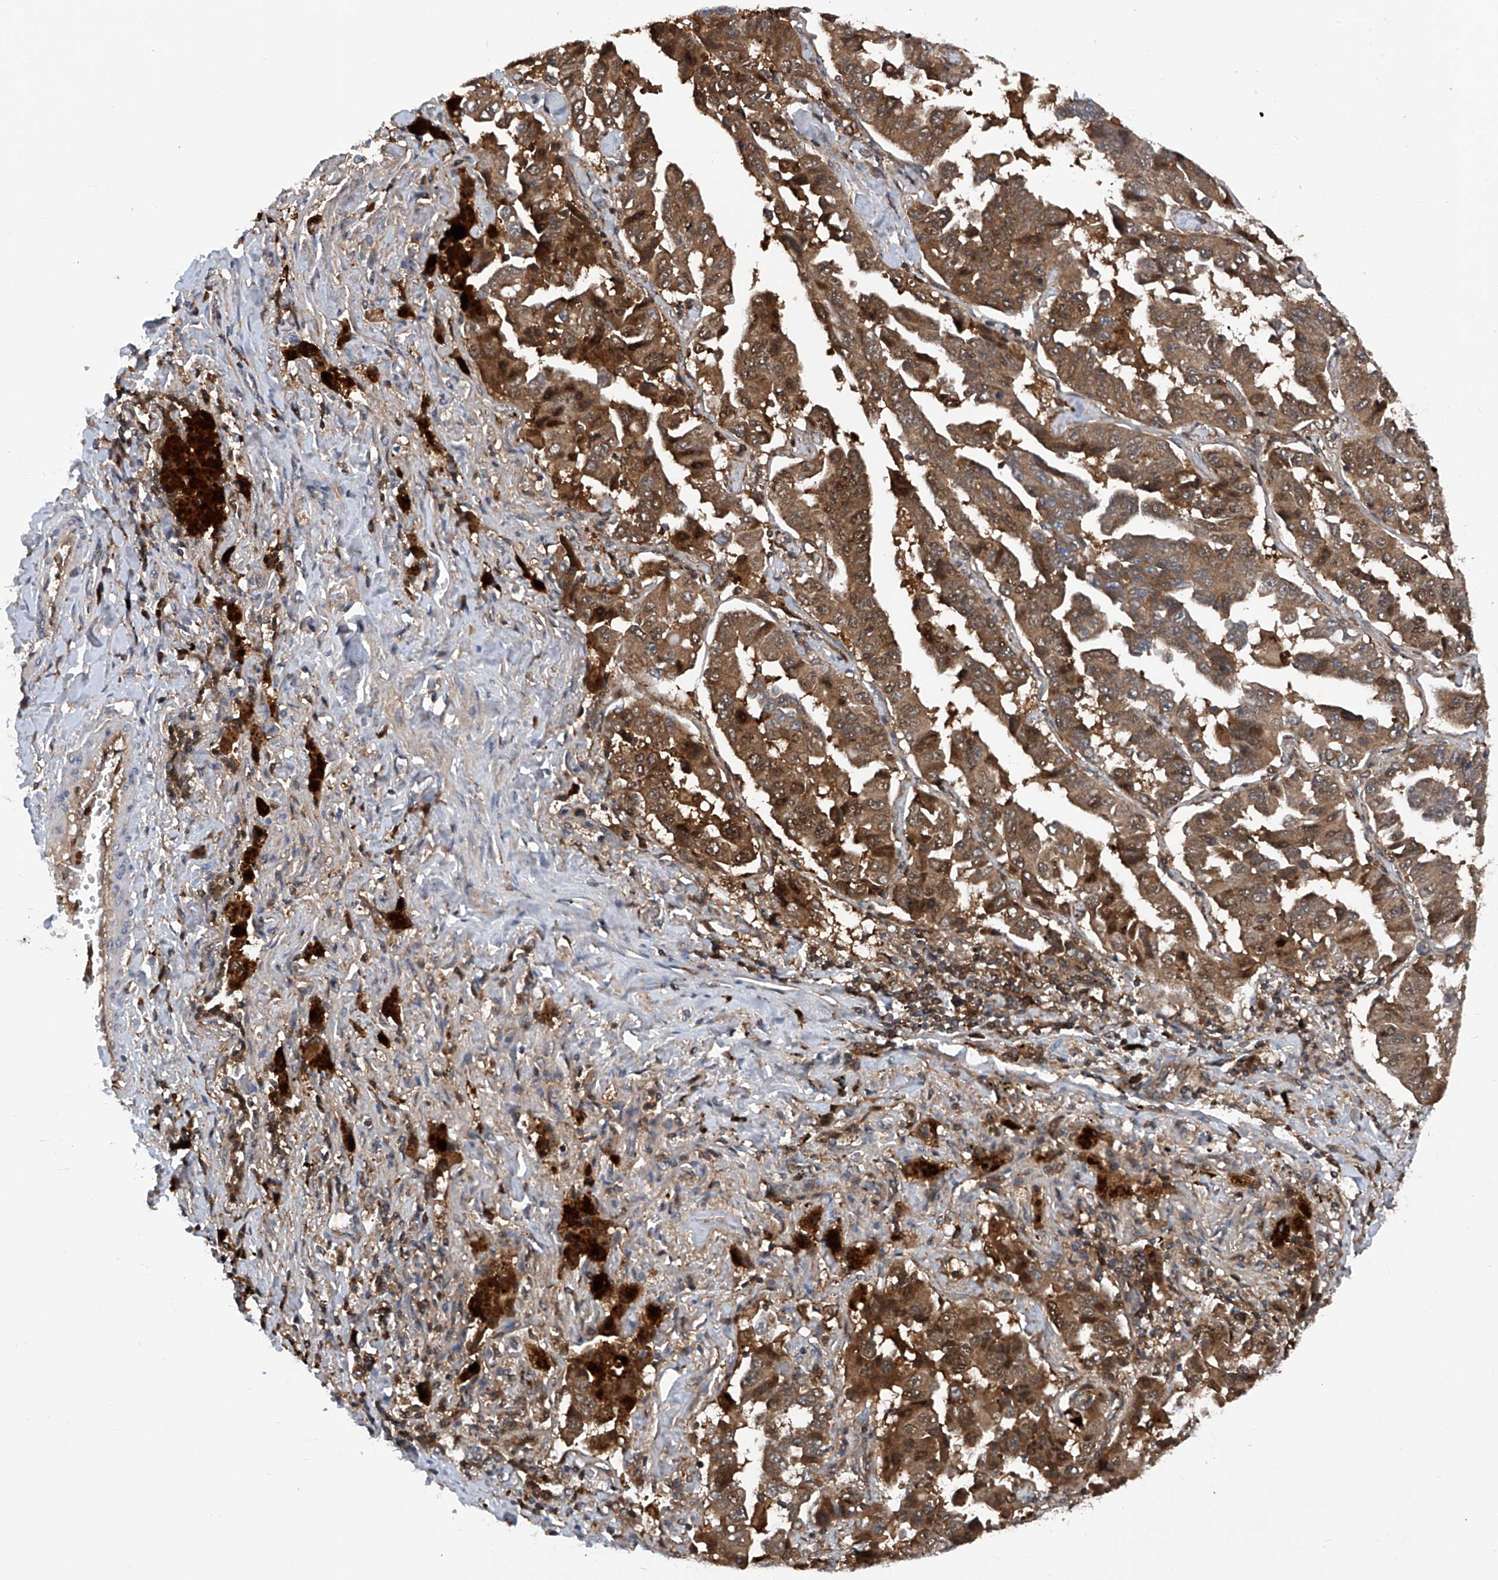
{"staining": {"intensity": "moderate", "quantity": ">75%", "location": "cytoplasmic/membranous,nuclear"}, "tissue": "lung cancer", "cell_type": "Tumor cells", "image_type": "cancer", "snomed": [{"axis": "morphology", "description": "Adenocarcinoma, NOS"}, {"axis": "topography", "description": "Lung"}], "caption": "High-power microscopy captured an IHC micrograph of adenocarcinoma (lung), revealing moderate cytoplasmic/membranous and nuclear expression in about >75% of tumor cells.", "gene": "ASCC3", "patient": {"sex": "female", "age": 51}}